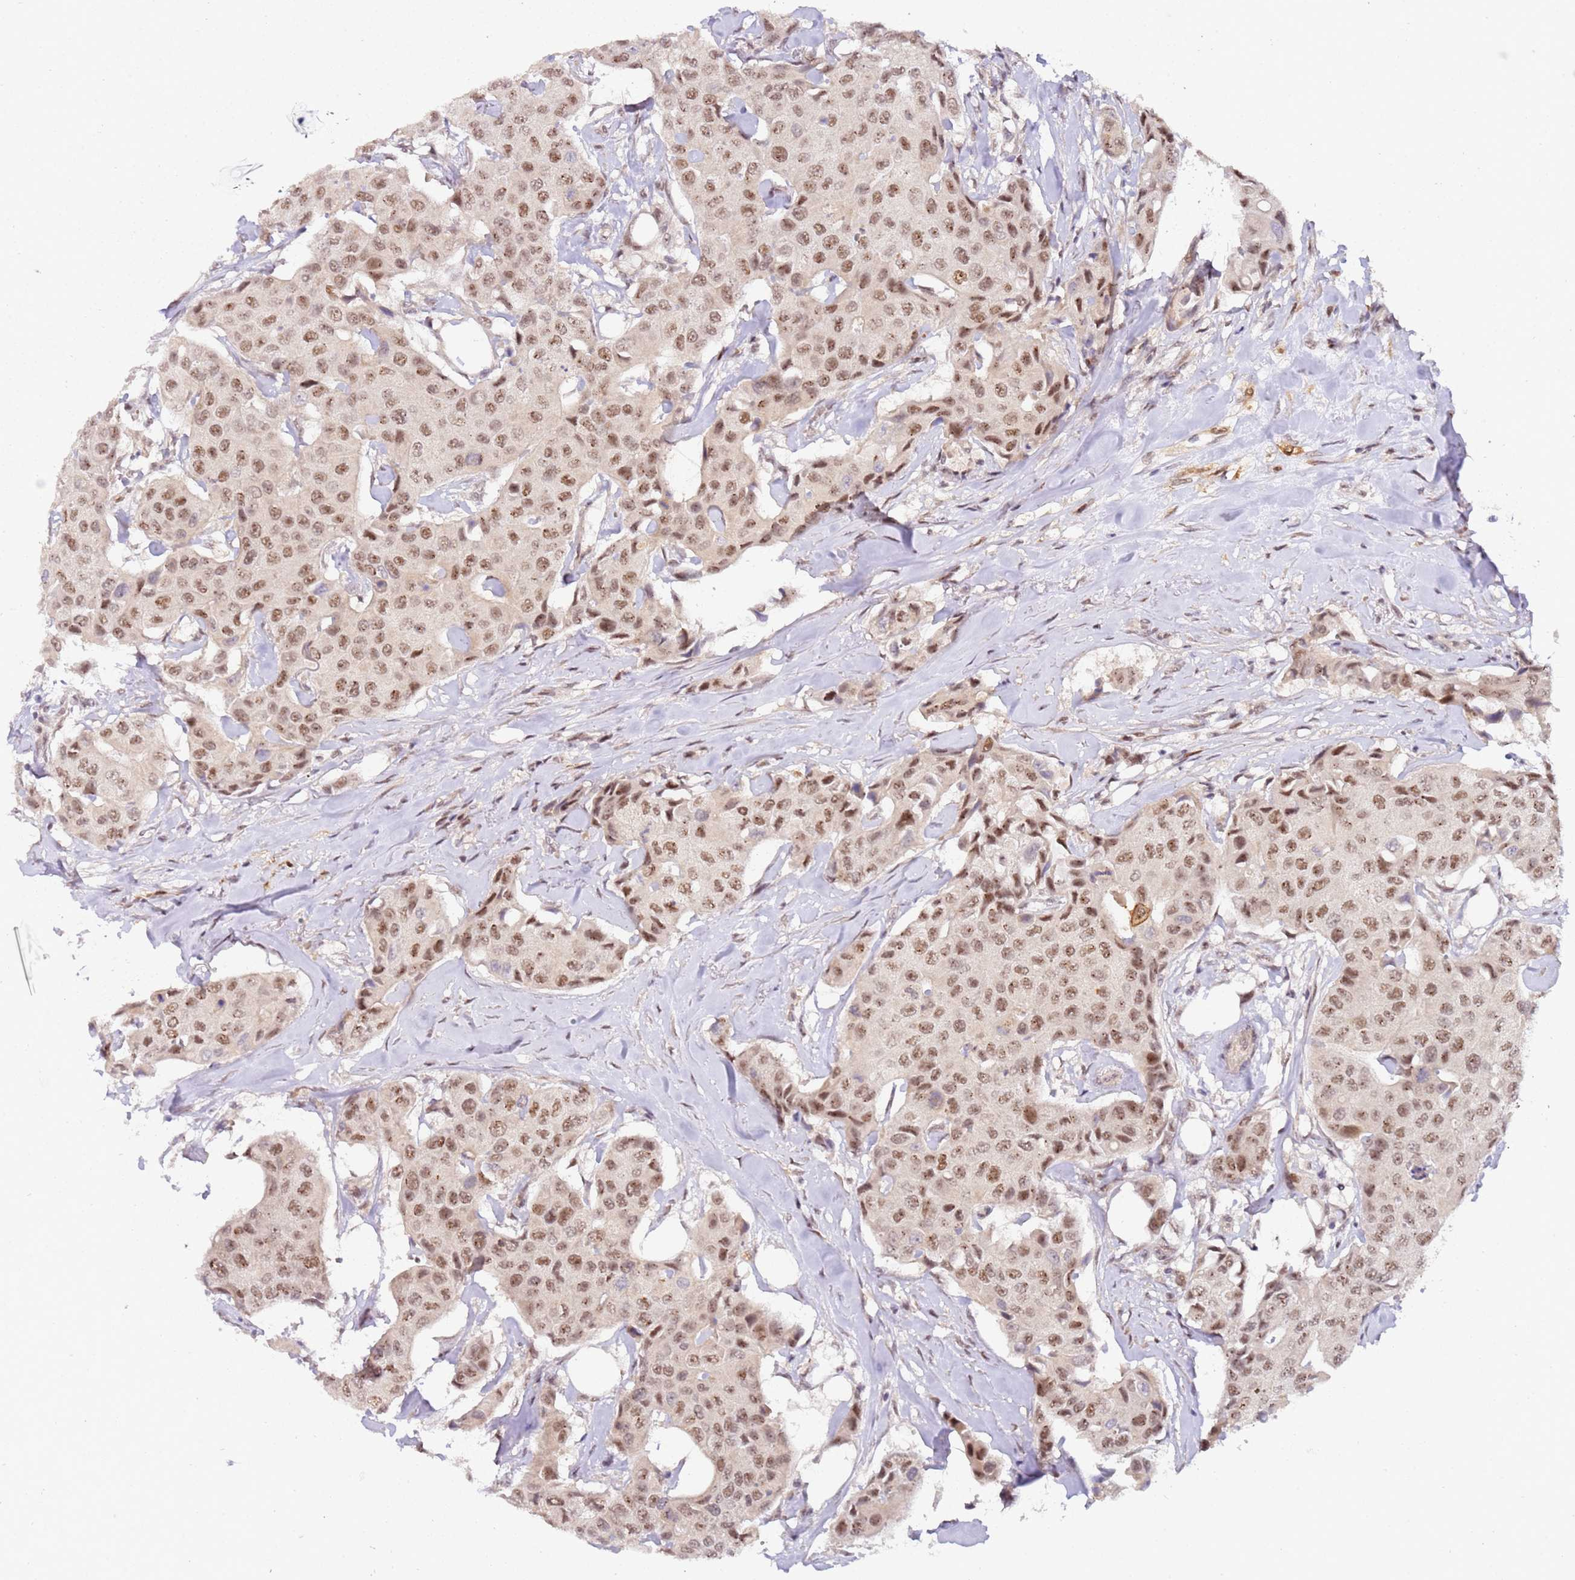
{"staining": {"intensity": "moderate", "quantity": ">75%", "location": "nuclear"}, "tissue": "breast cancer", "cell_type": "Tumor cells", "image_type": "cancer", "snomed": [{"axis": "morphology", "description": "Duct carcinoma"}, {"axis": "topography", "description": "Breast"}], "caption": "Immunohistochemical staining of human breast cancer displays medium levels of moderate nuclear staining in approximately >75% of tumor cells.", "gene": "LGALSL", "patient": {"sex": "female", "age": 80}}